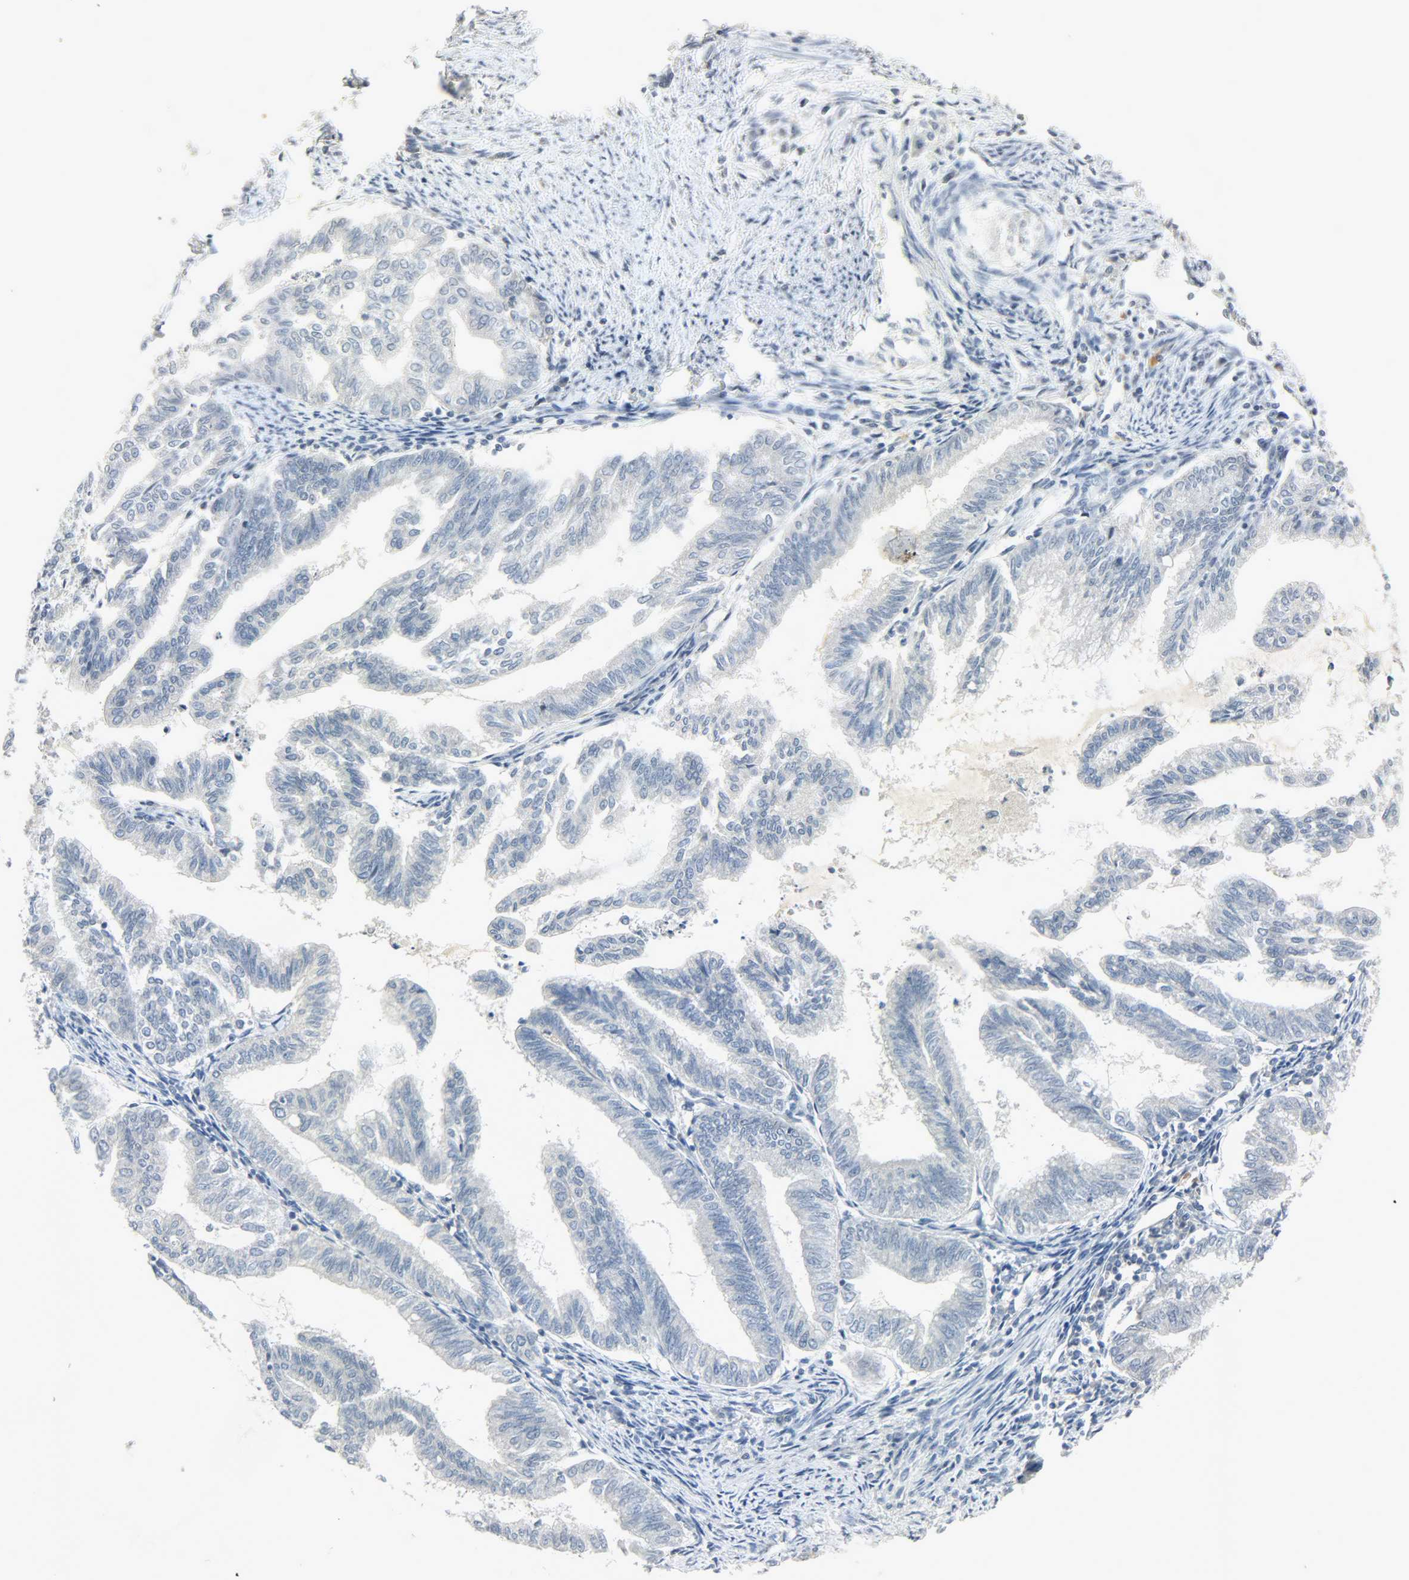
{"staining": {"intensity": "negative", "quantity": "none", "location": "none"}, "tissue": "endometrial cancer", "cell_type": "Tumor cells", "image_type": "cancer", "snomed": [{"axis": "morphology", "description": "Adenocarcinoma, NOS"}, {"axis": "topography", "description": "Endometrium"}], "caption": "Immunohistochemistry photomicrograph of endometrial cancer stained for a protein (brown), which exhibits no staining in tumor cells.", "gene": "CAMK4", "patient": {"sex": "female", "age": 79}}